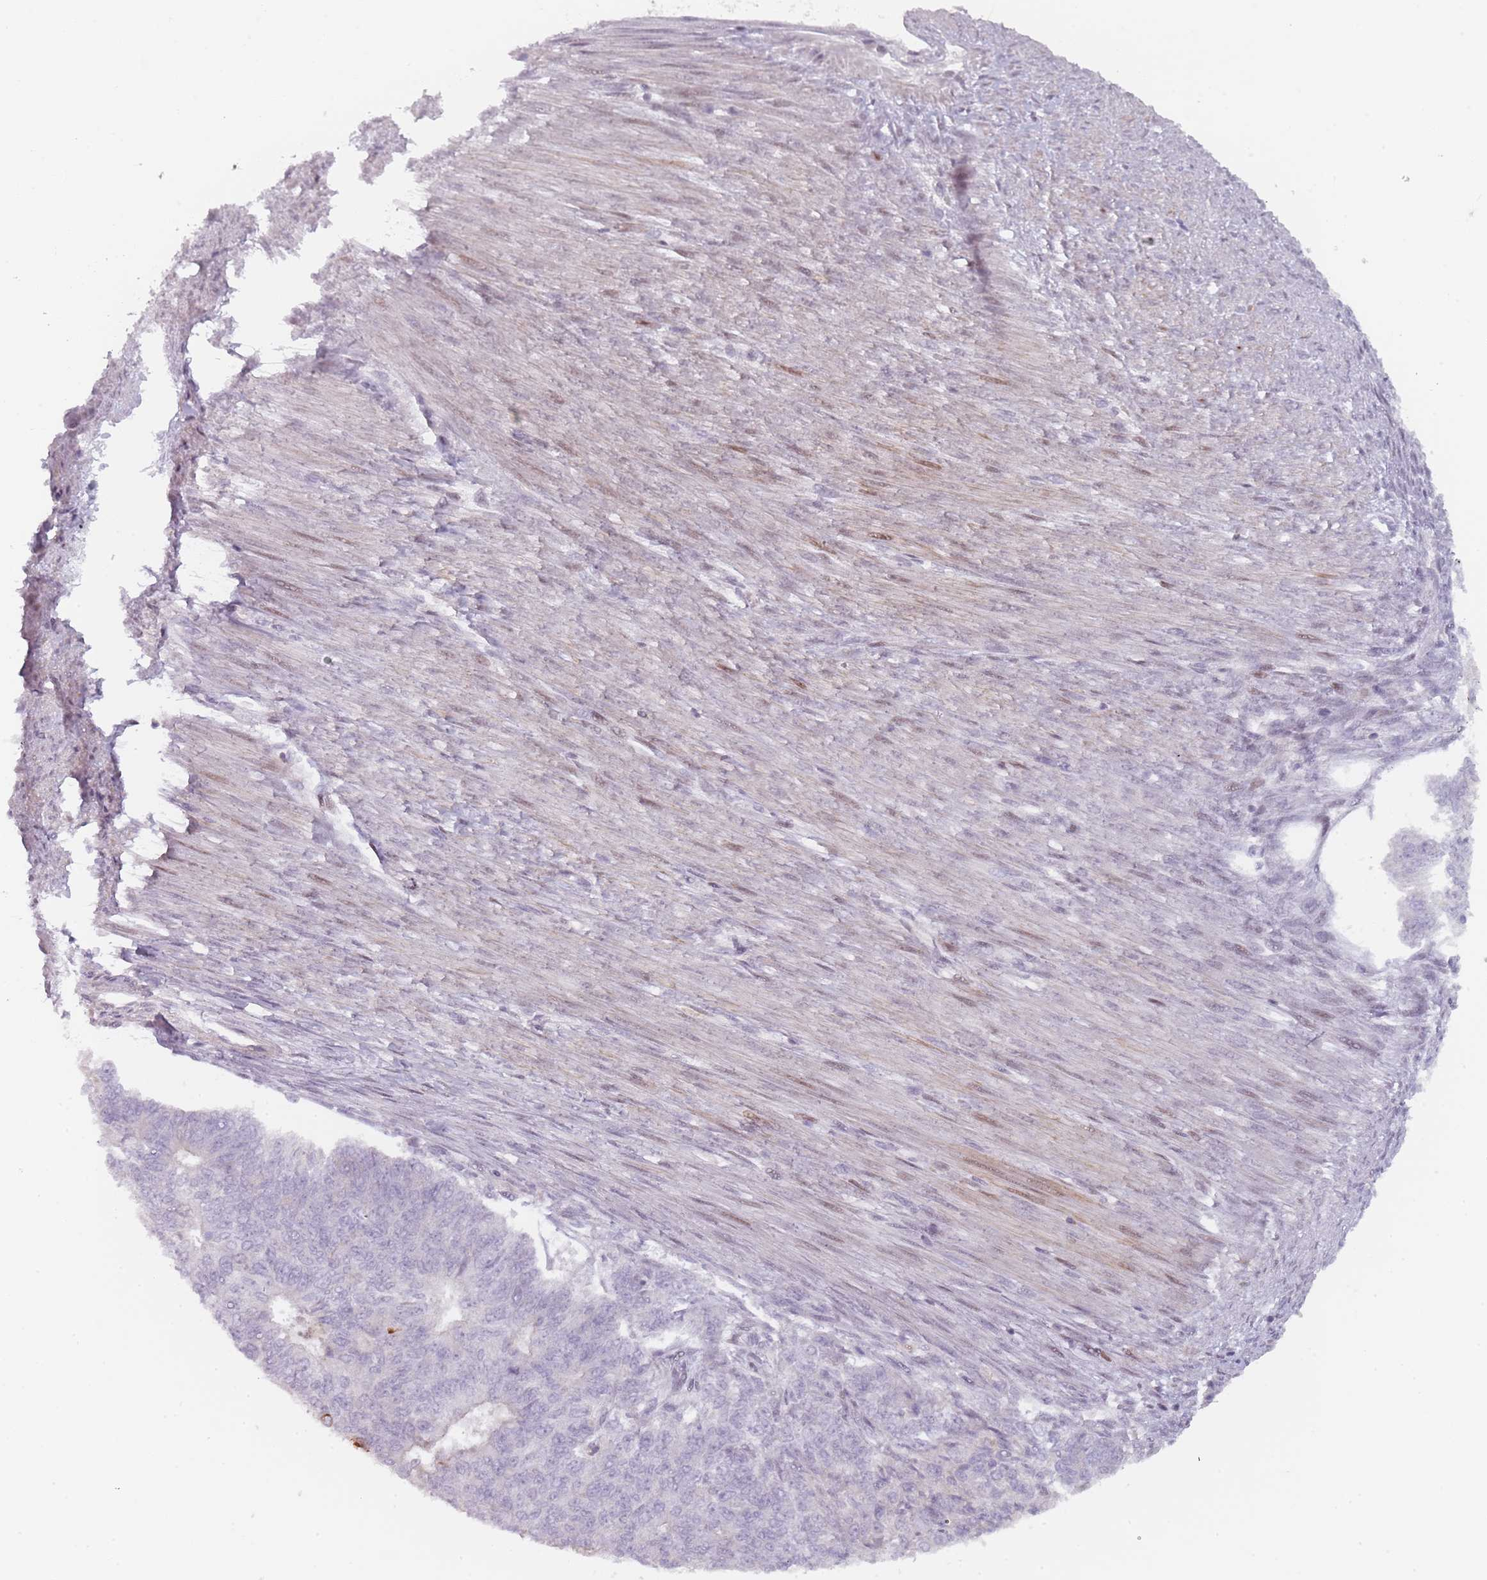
{"staining": {"intensity": "negative", "quantity": "none", "location": "none"}, "tissue": "endometrial cancer", "cell_type": "Tumor cells", "image_type": "cancer", "snomed": [{"axis": "morphology", "description": "Adenocarcinoma, NOS"}, {"axis": "topography", "description": "Endometrium"}], "caption": "IHC image of neoplastic tissue: human endometrial adenocarcinoma stained with DAB exhibits no significant protein positivity in tumor cells.", "gene": "RPS6KA2", "patient": {"sex": "female", "age": 32}}